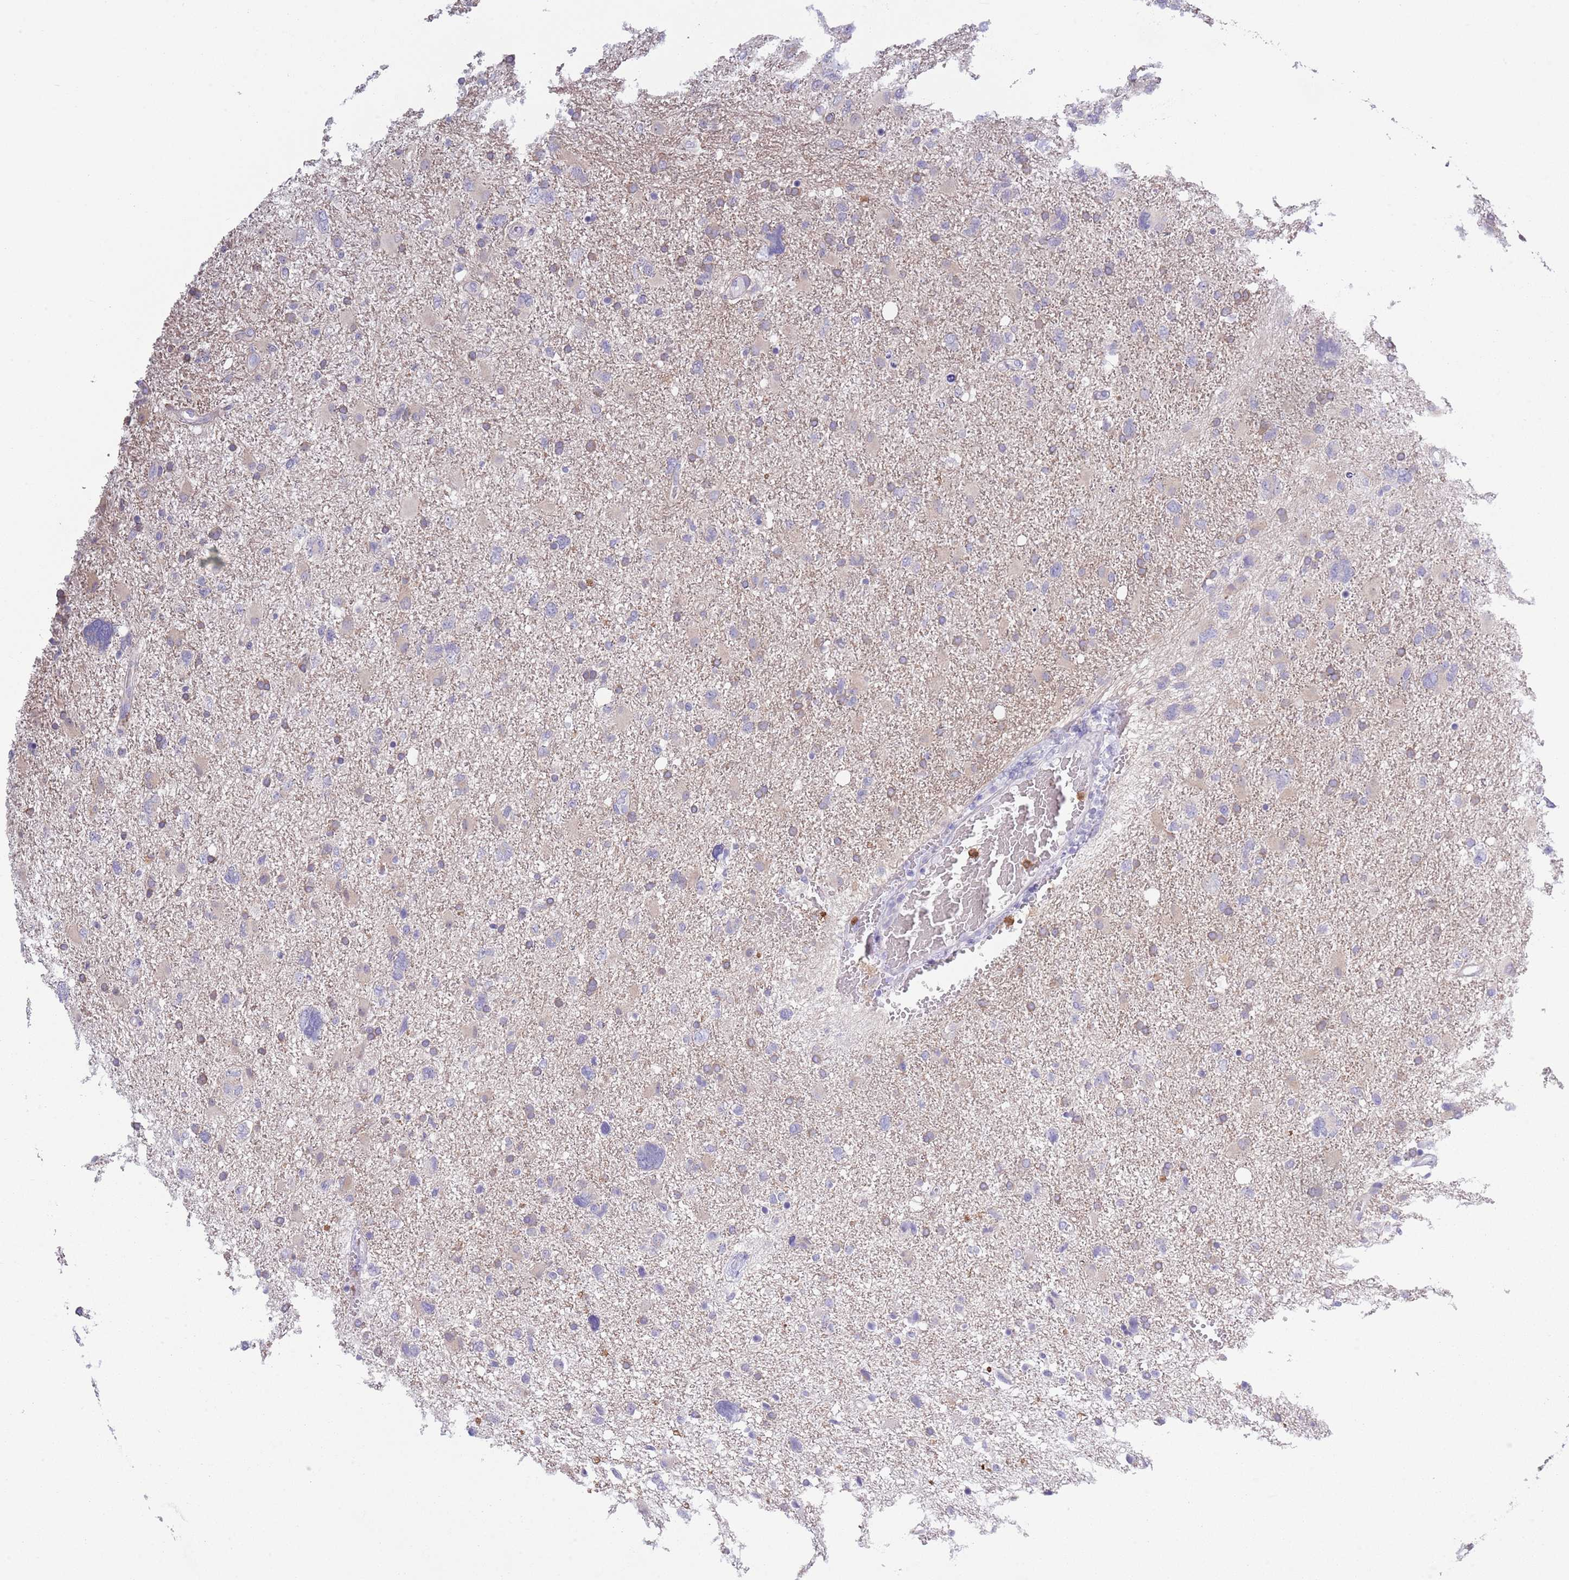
{"staining": {"intensity": "weak", "quantity": "<25%", "location": "cytoplasmic/membranous"}, "tissue": "glioma", "cell_type": "Tumor cells", "image_type": "cancer", "snomed": [{"axis": "morphology", "description": "Glioma, malignant, High grade"}, {"axis": "topography", "description": "Brain"}], "caption": "High power microscopy histopathology image of an IHC image of high-grade glioma (malignant), revealing no significant staining in tumor cells.", "gene": "ZFP2", "patient": {"sex": "male", "age": 61}}